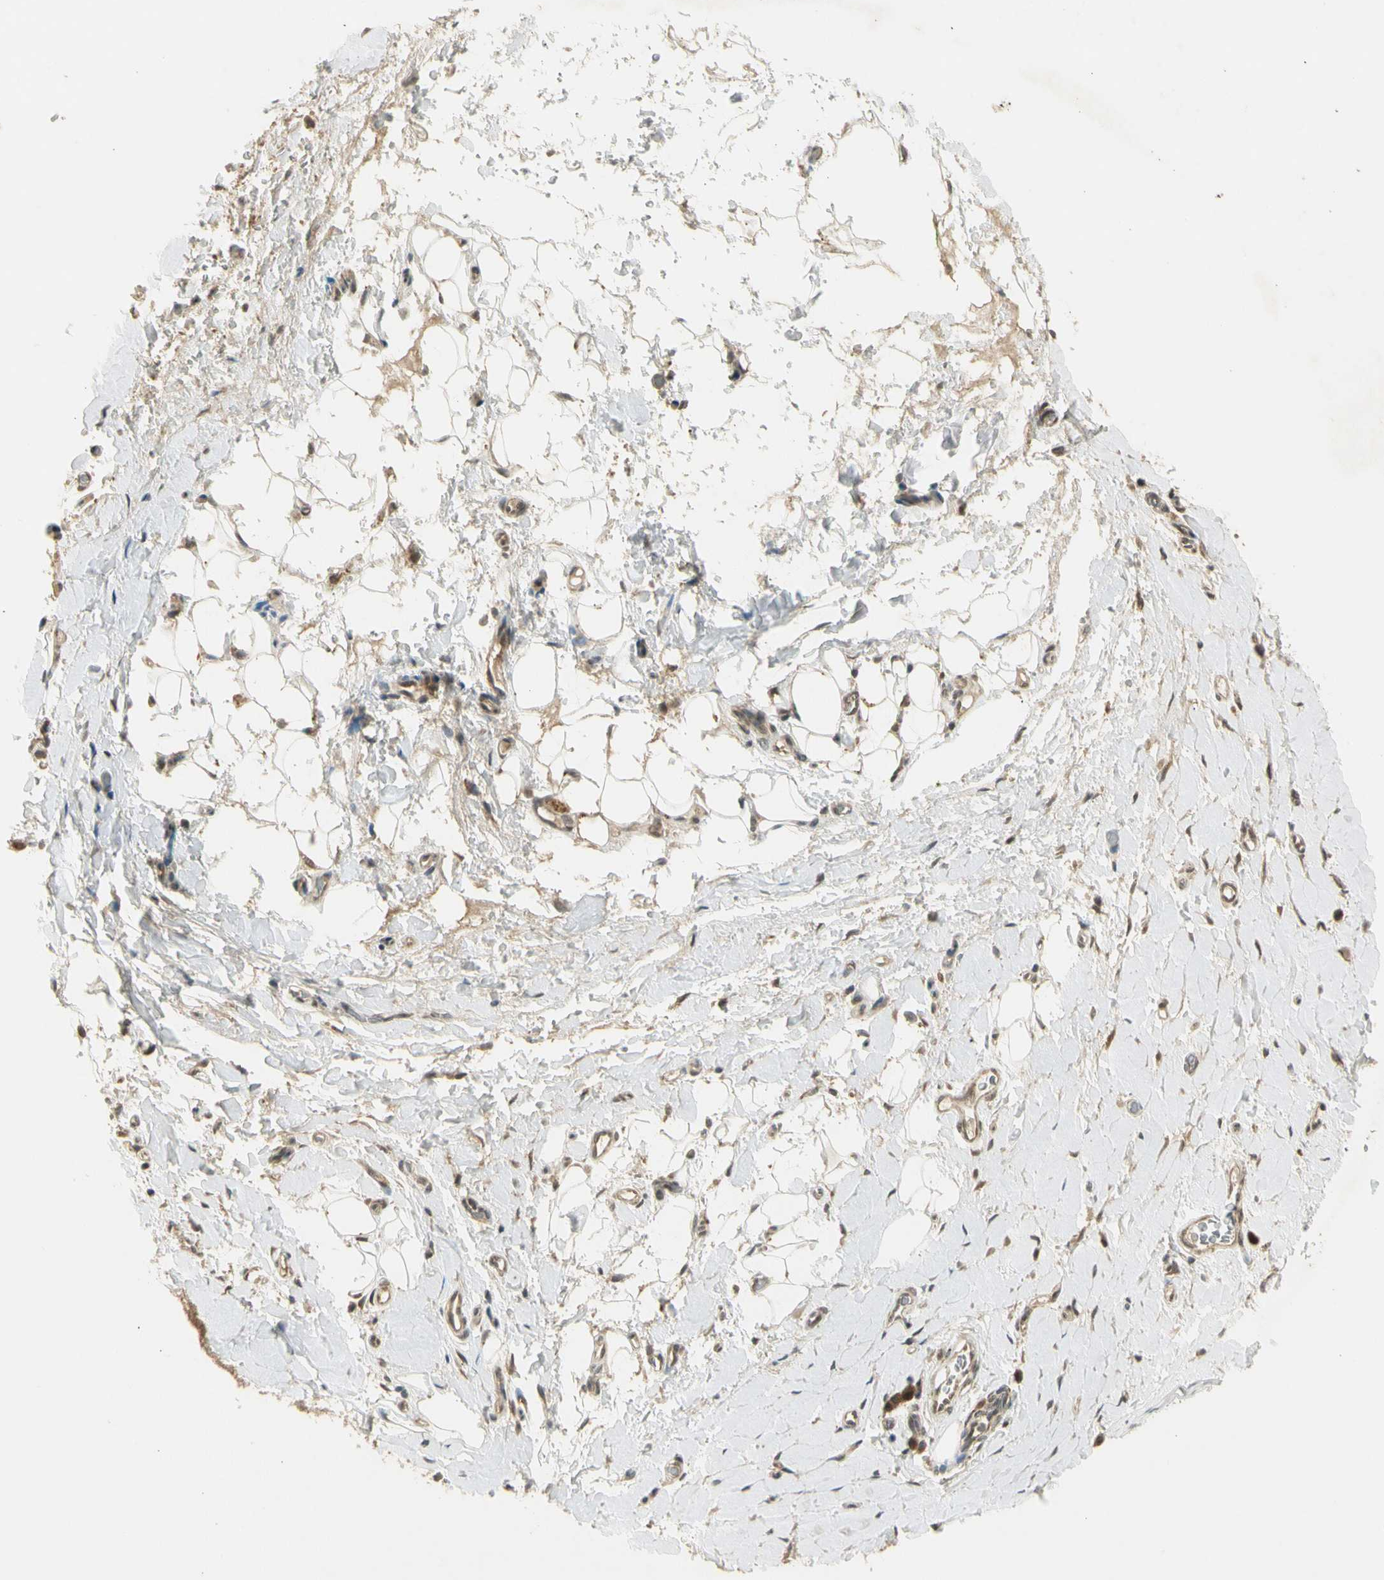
{"staining": {"intensity": "moderate", "quantity": ">75%", "location": "cytoplasmic/membranous,nuclear"}, "tissue": "adipose tissue", "cell_type": "Adipocytes", "image_type": "normal", "snomed": [{"axis": "morphology", "description": "Normal tissue, NOS"}, {"axis": "morphology", "description": "Adenocarcinoma, NOS"}, {"axis": "topography", "description": "Esophagus"}], "caption": "IHC (DAB) staining of benign human adipose tissue reveals moderate cytoplasmic/membranous,nuclear protein positivity in approximately >75% of adipocytes.", "gene": "ZNF135", "patient": {"sex": "male", "age": 62}}